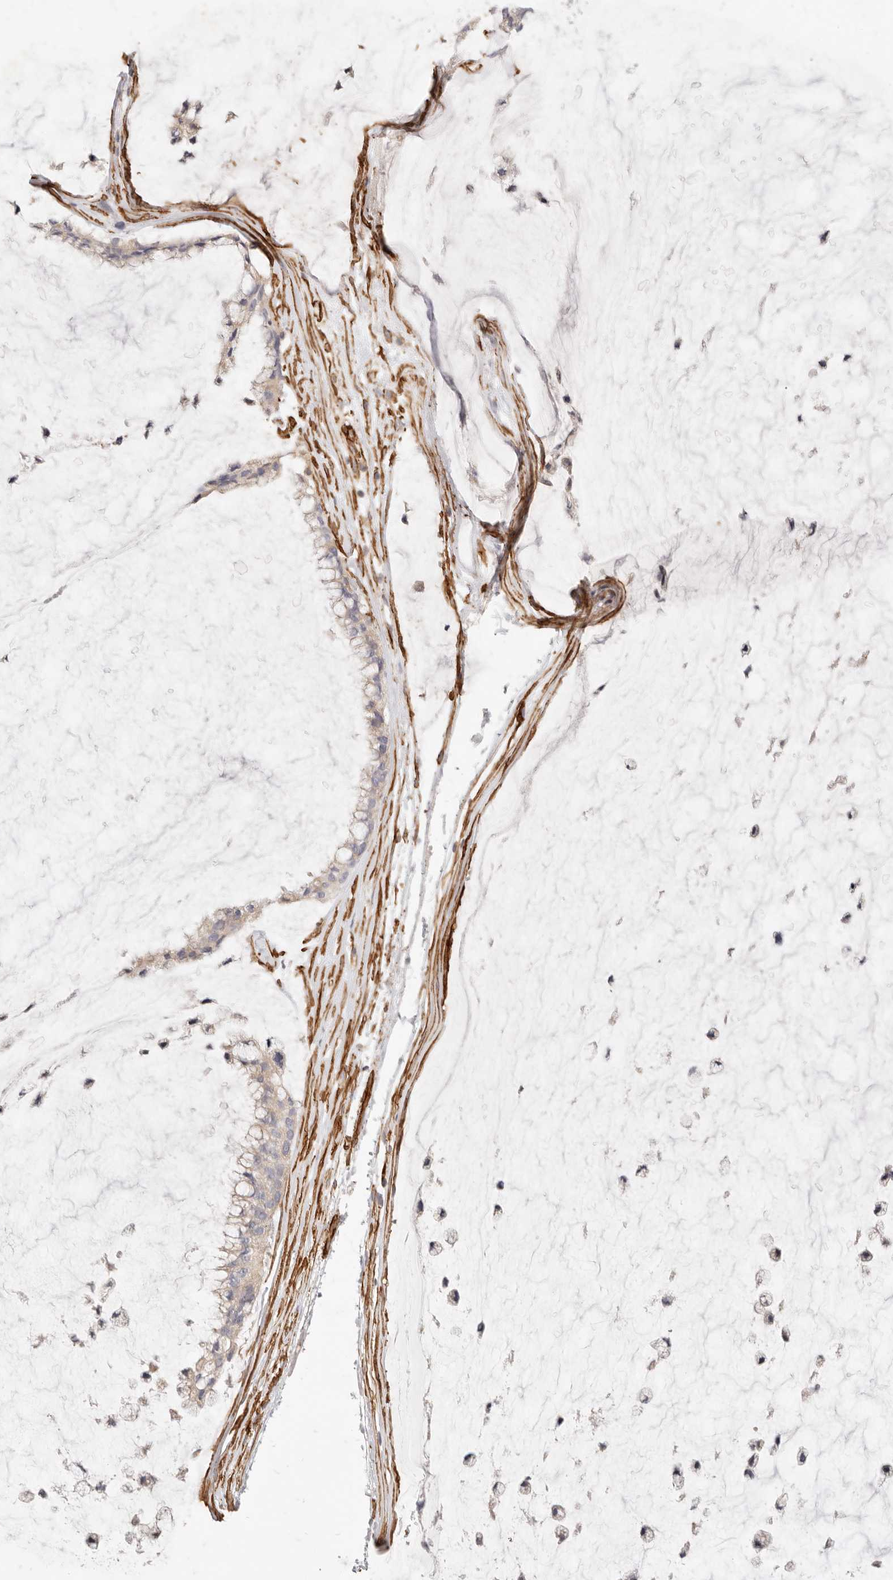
{"staining": {"intensity": "weak", "quantity": "<25%", "location": "cytoplasmic/membranous"}, "tissue": "ovarian cancer", "cell_type": "Tumor cells", "image_type": "cancer", "snomed": [{"axis": "morphology", "description": "Cystadenocarcinoma, mucinous, NOS"}, {"axis": "topography", "description": "Ovary"}], "caption": "Tumor cells are negative for brown protein staining in ovarian cancer.", "gene": "TMTC2", "patient": {"sex": "female", "age": 39}}